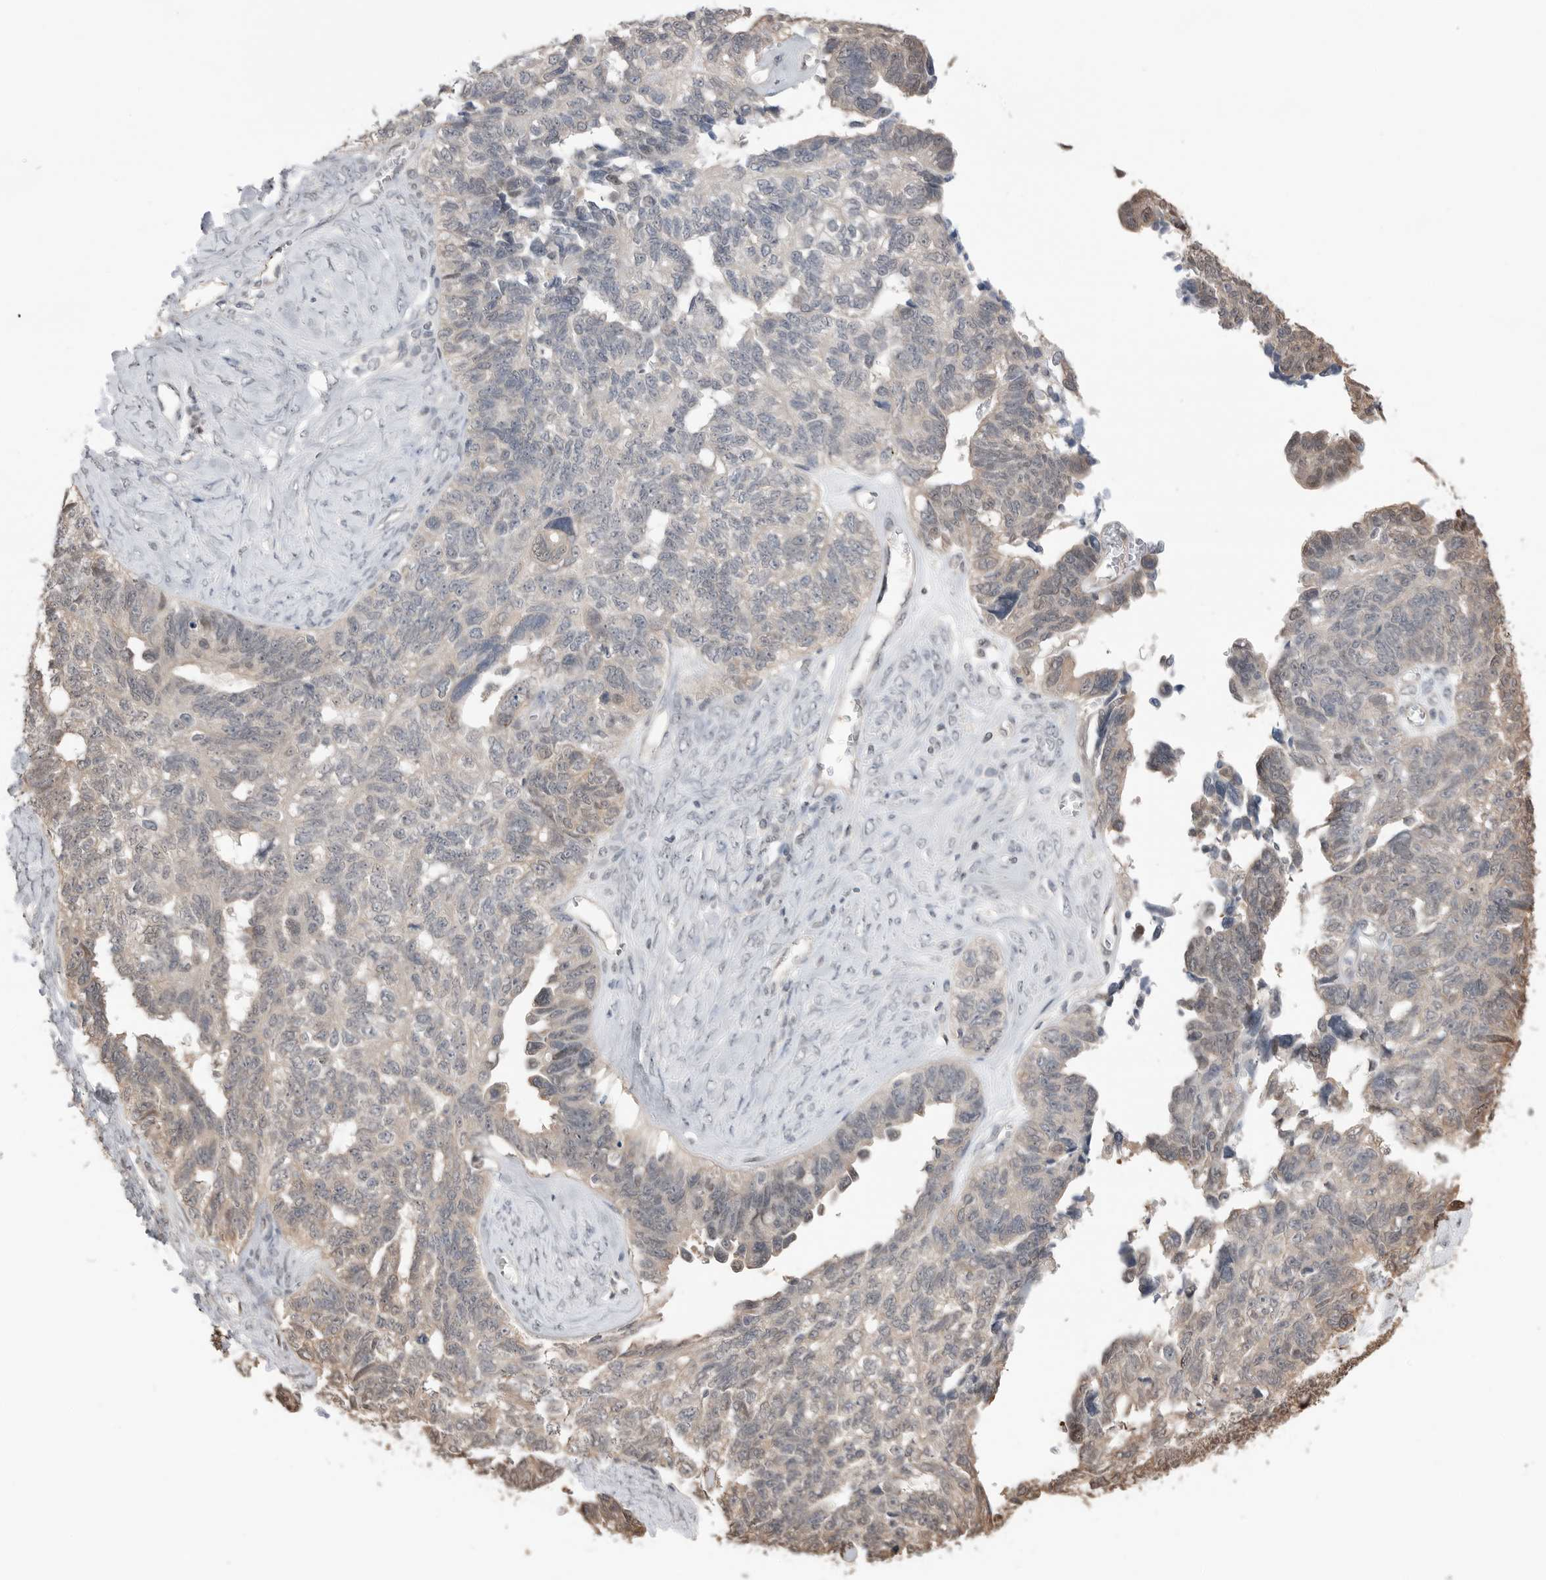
{"staining": {"intensity": "weak", "quantity": "<25%", "location": "cytoplasmic/membranous,nuclear"}, "tissue": "ovarian cancer", "cell_type": "Tumor cells", "image_type": "cancer", "snomed": [{"axis": "morphology", "description": "Cystadenocarcinoma, serous, NOS"}, {"axis": "topography", "description": "Ovary"}], "caption": "Ovarian cancer stained for a protein using IHC exhibits no positivity tumor cells.", "gene": "PEAK1", "patient": {"sex": "female", "age": 79}}